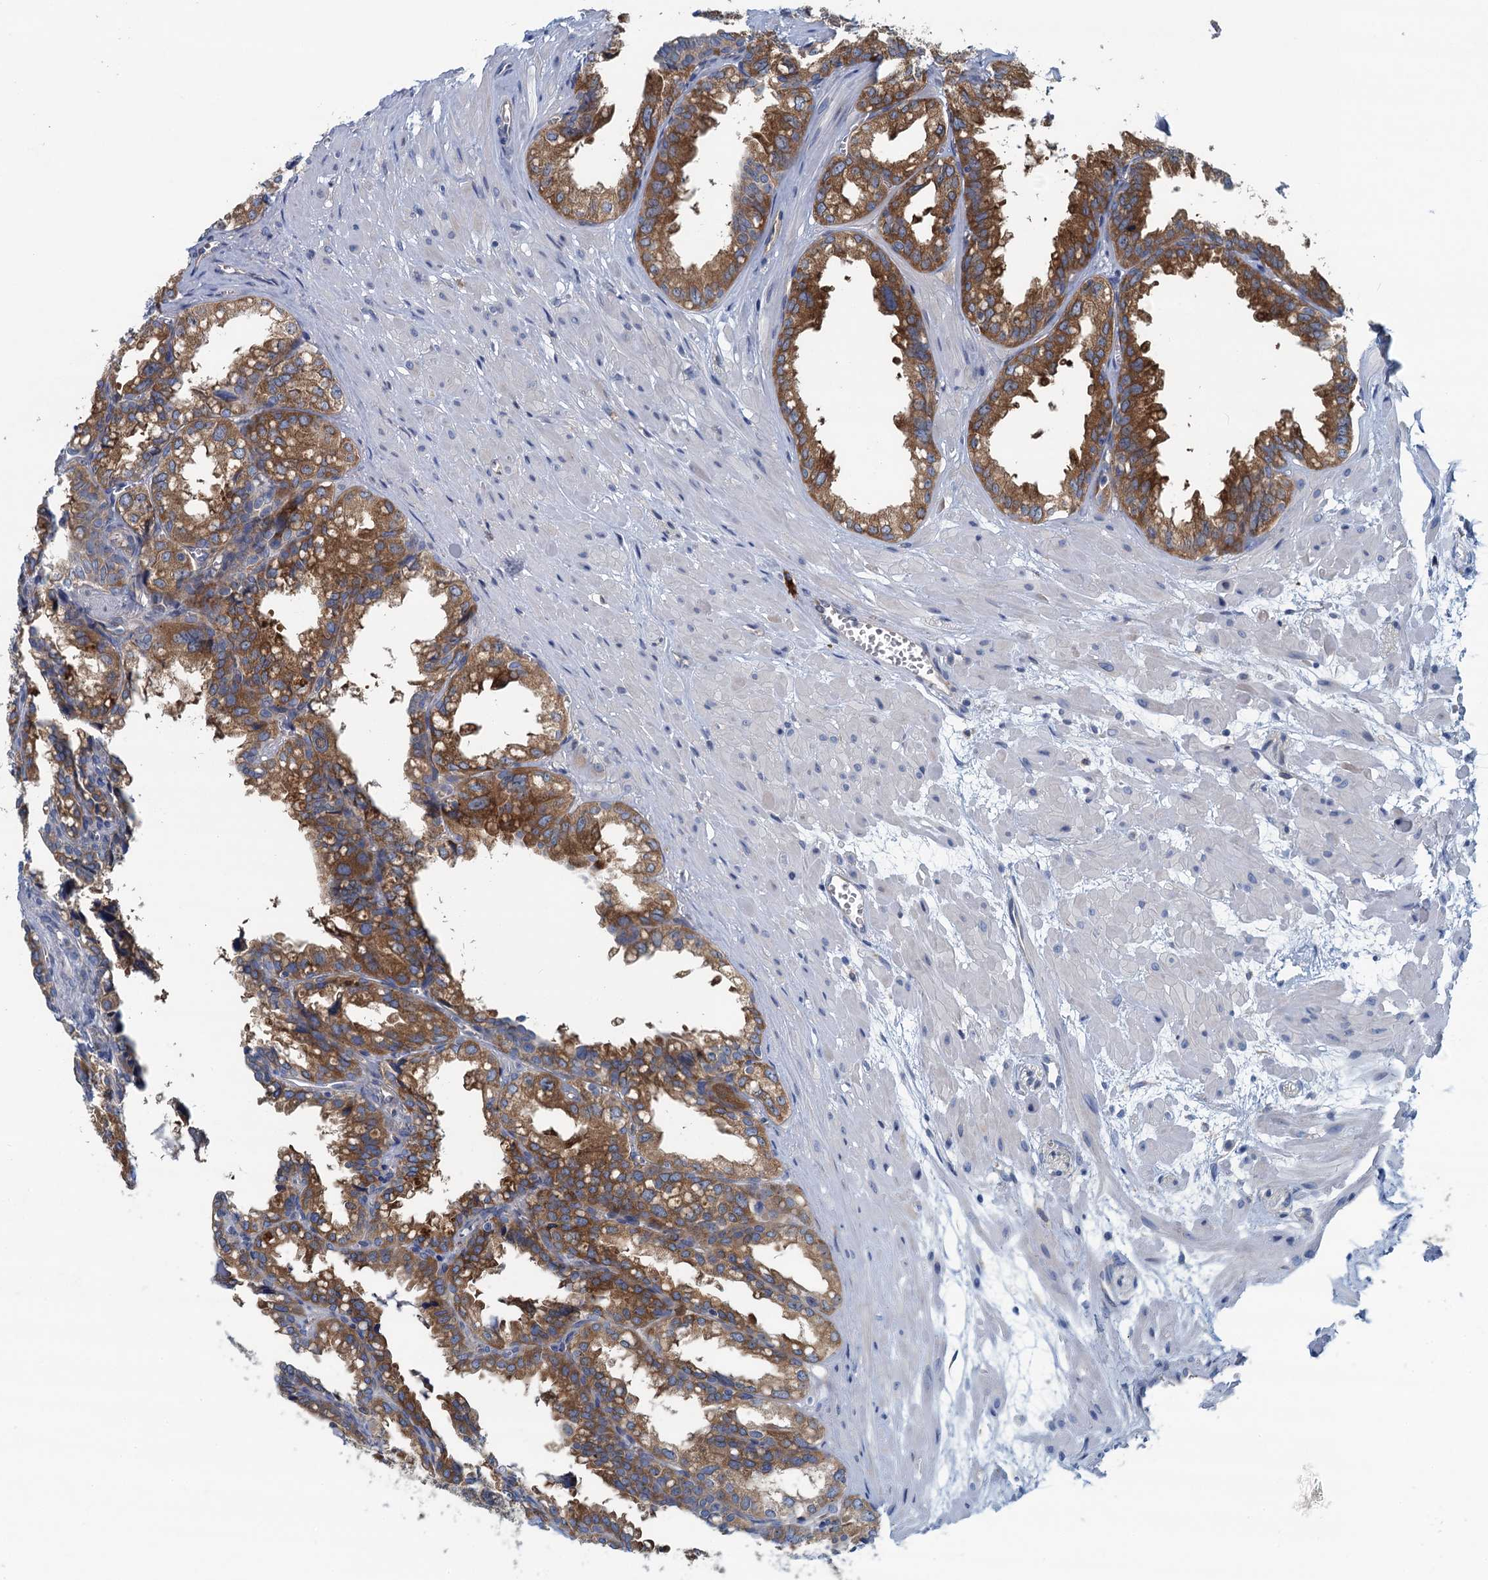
{"staining": {"intensity": "moderate", "quantity": ">75%", "location": "cytoplasmic/membranous"}, "tissue": "seminal vesicle", "cell_type": "Glandular cells", "image_type": "normal", "snomed": [{"axis": "morphology", "description": "Normal tissue, NOS"}, {"axis": "topography", "description": "Prostate"}, {"axis": "topography", "description": "Seminal veicle"}], "caption": "Immunohistochemistry (IHC) (DAB) staining of normal seminal vesicle exhibits moderate cytoplasmic/membranous protein staining in about >75% of glandular cells.", "gene": "MYDGF", "patient": {"sex": "male", "age": 51}}